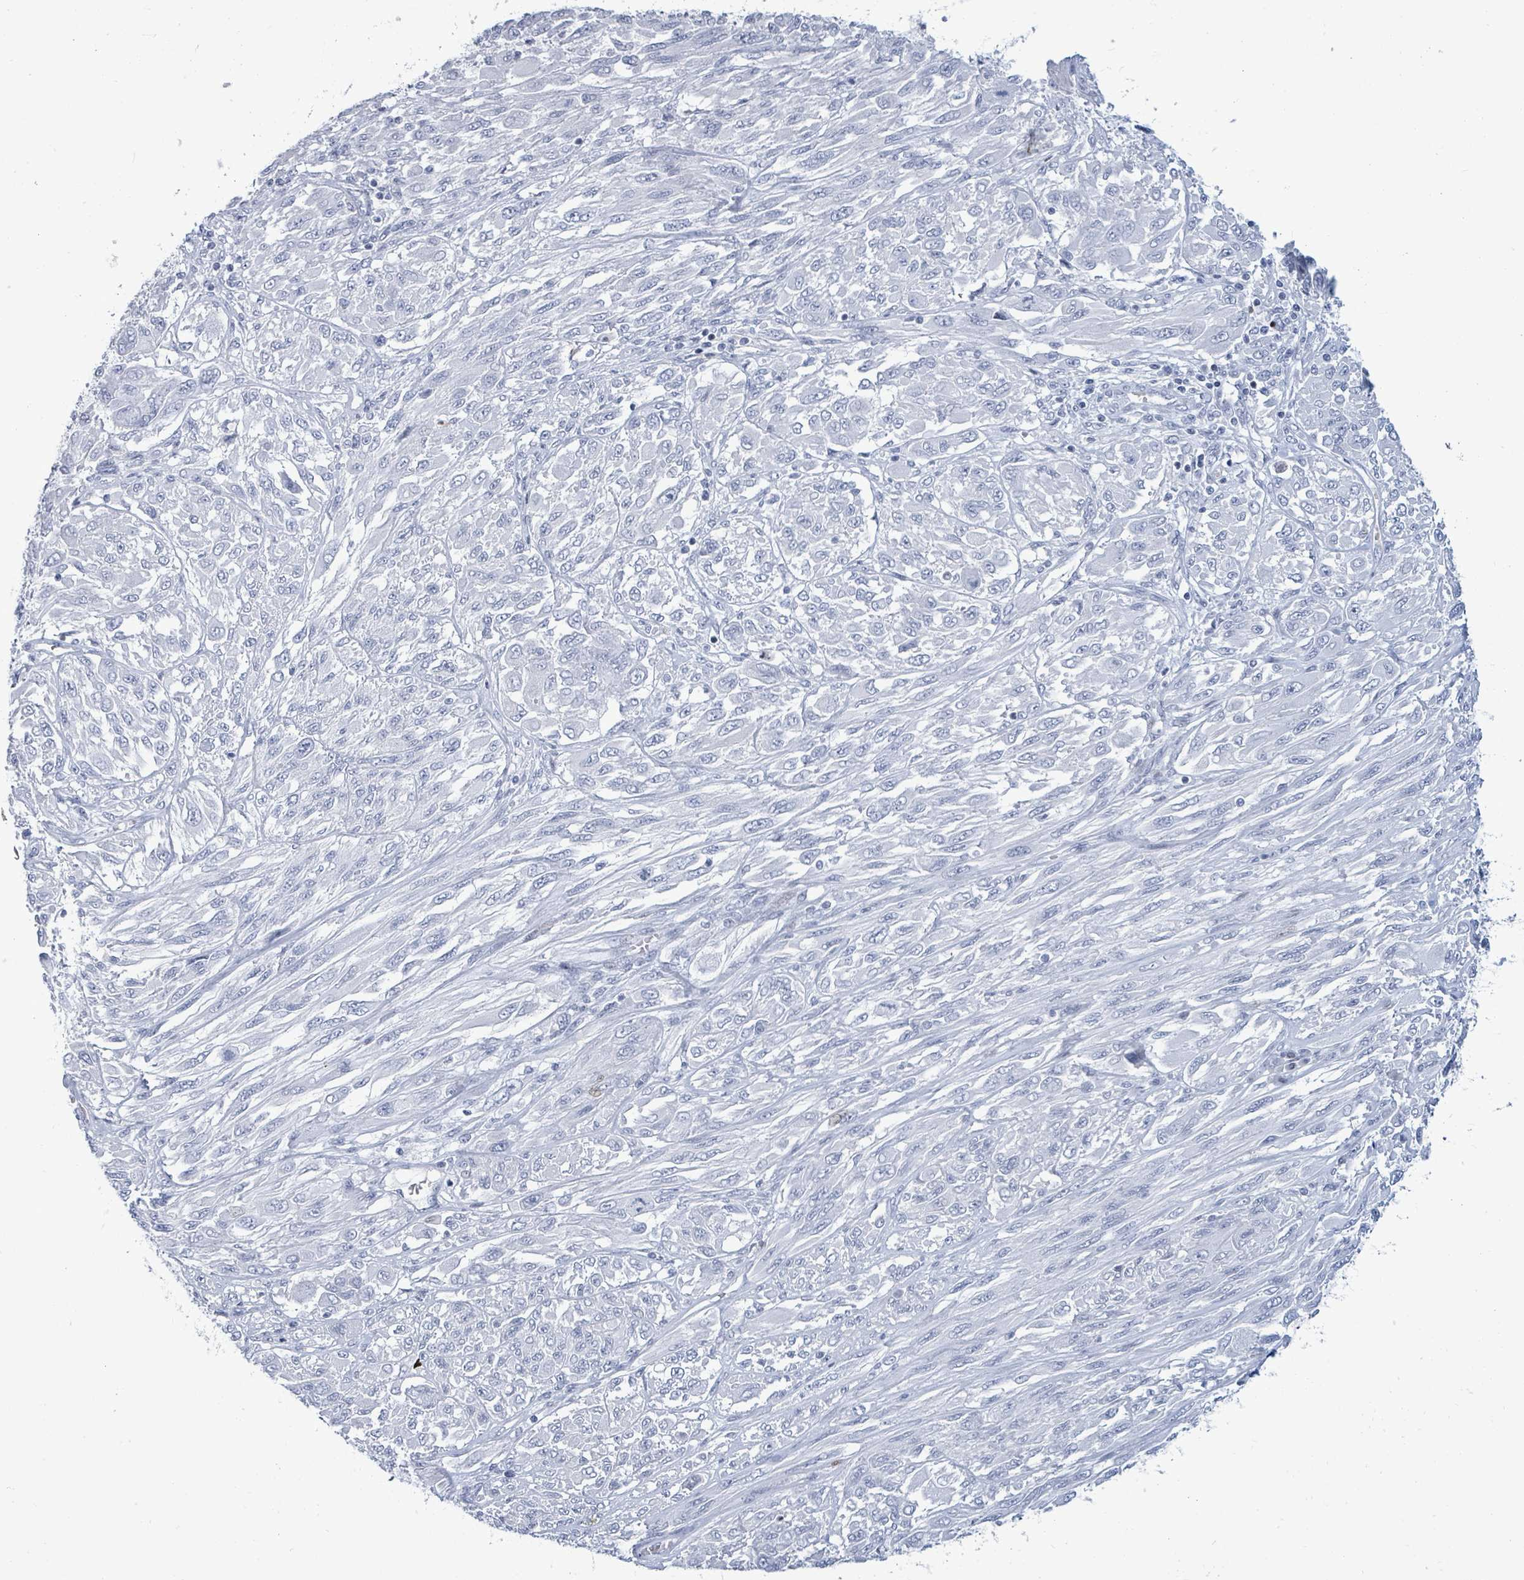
{"staining": {"intensity": "negative", "quantity": "none", "location": "none"}, "tissue": "melanoma", "cell_type": "Tumor cells", "image_type": "cancer", "snomed": [{"axis": "morphology", "description": "Malignant melanoma, NOS"}, {"axis": "topography", "description": "Skin"}], "caption": "There is no significant staining in tumor cells of melanoma.", "gene": "MALL", "patient": {"sex": "female", "age": 91}}